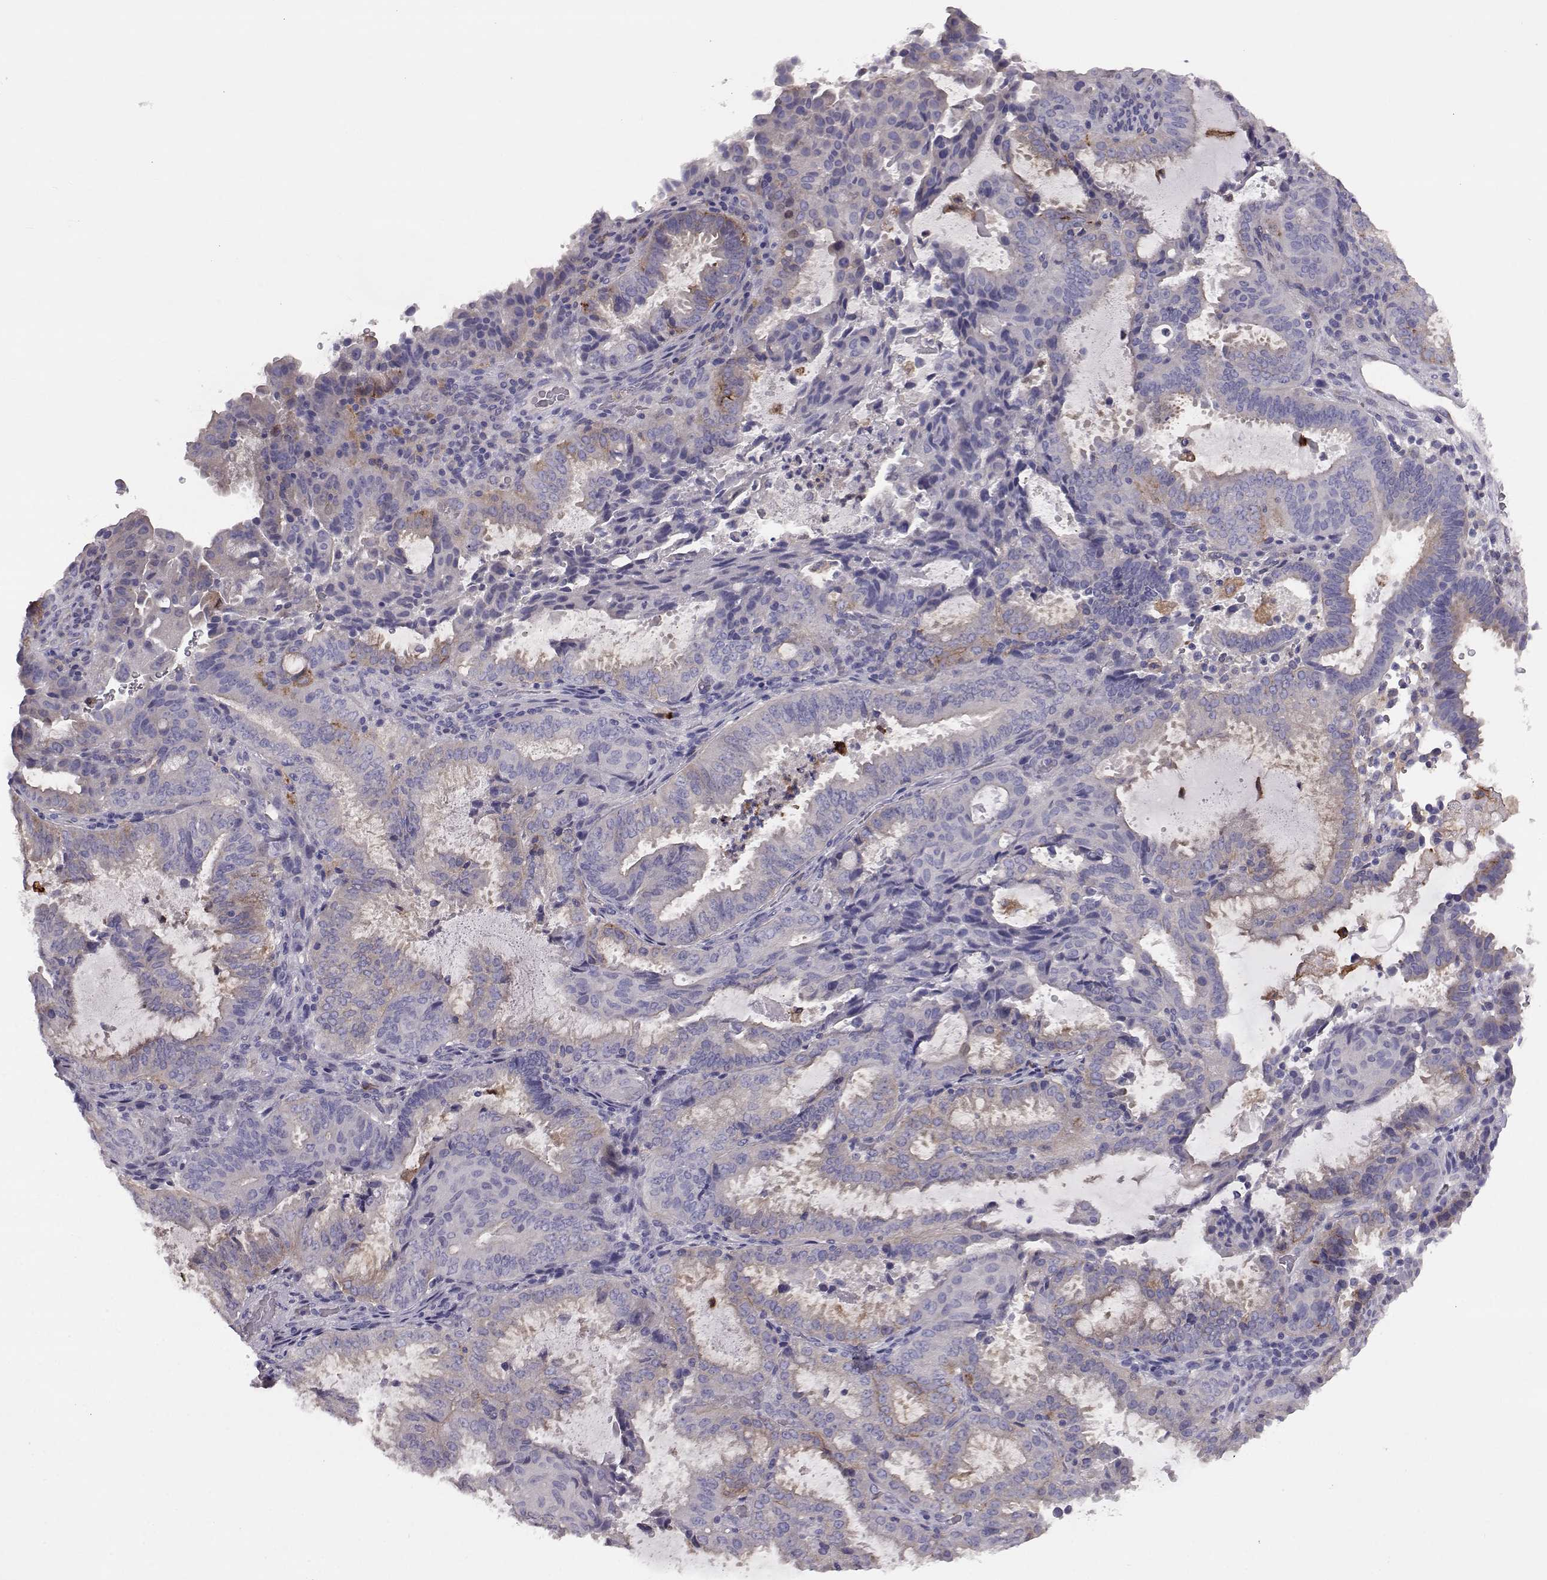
{"staining": {"intensity": "negative", "quantity": "none", "location": "none"}, "tissue": "ovarian cancer", "cell_type": "Tumor cells", "image_type": "cancer", "snomed": [{"axis": "morphology", "description": "Carcinoma, endometroid"}, {"axis": "topography", "description": "Ovary"}], "caption": "Tumor cells show no significant protein expression in ovarian endometroid carcinoma.", "gene": "ADGRG5", "patient": {"sex": "female", "age": 41}}